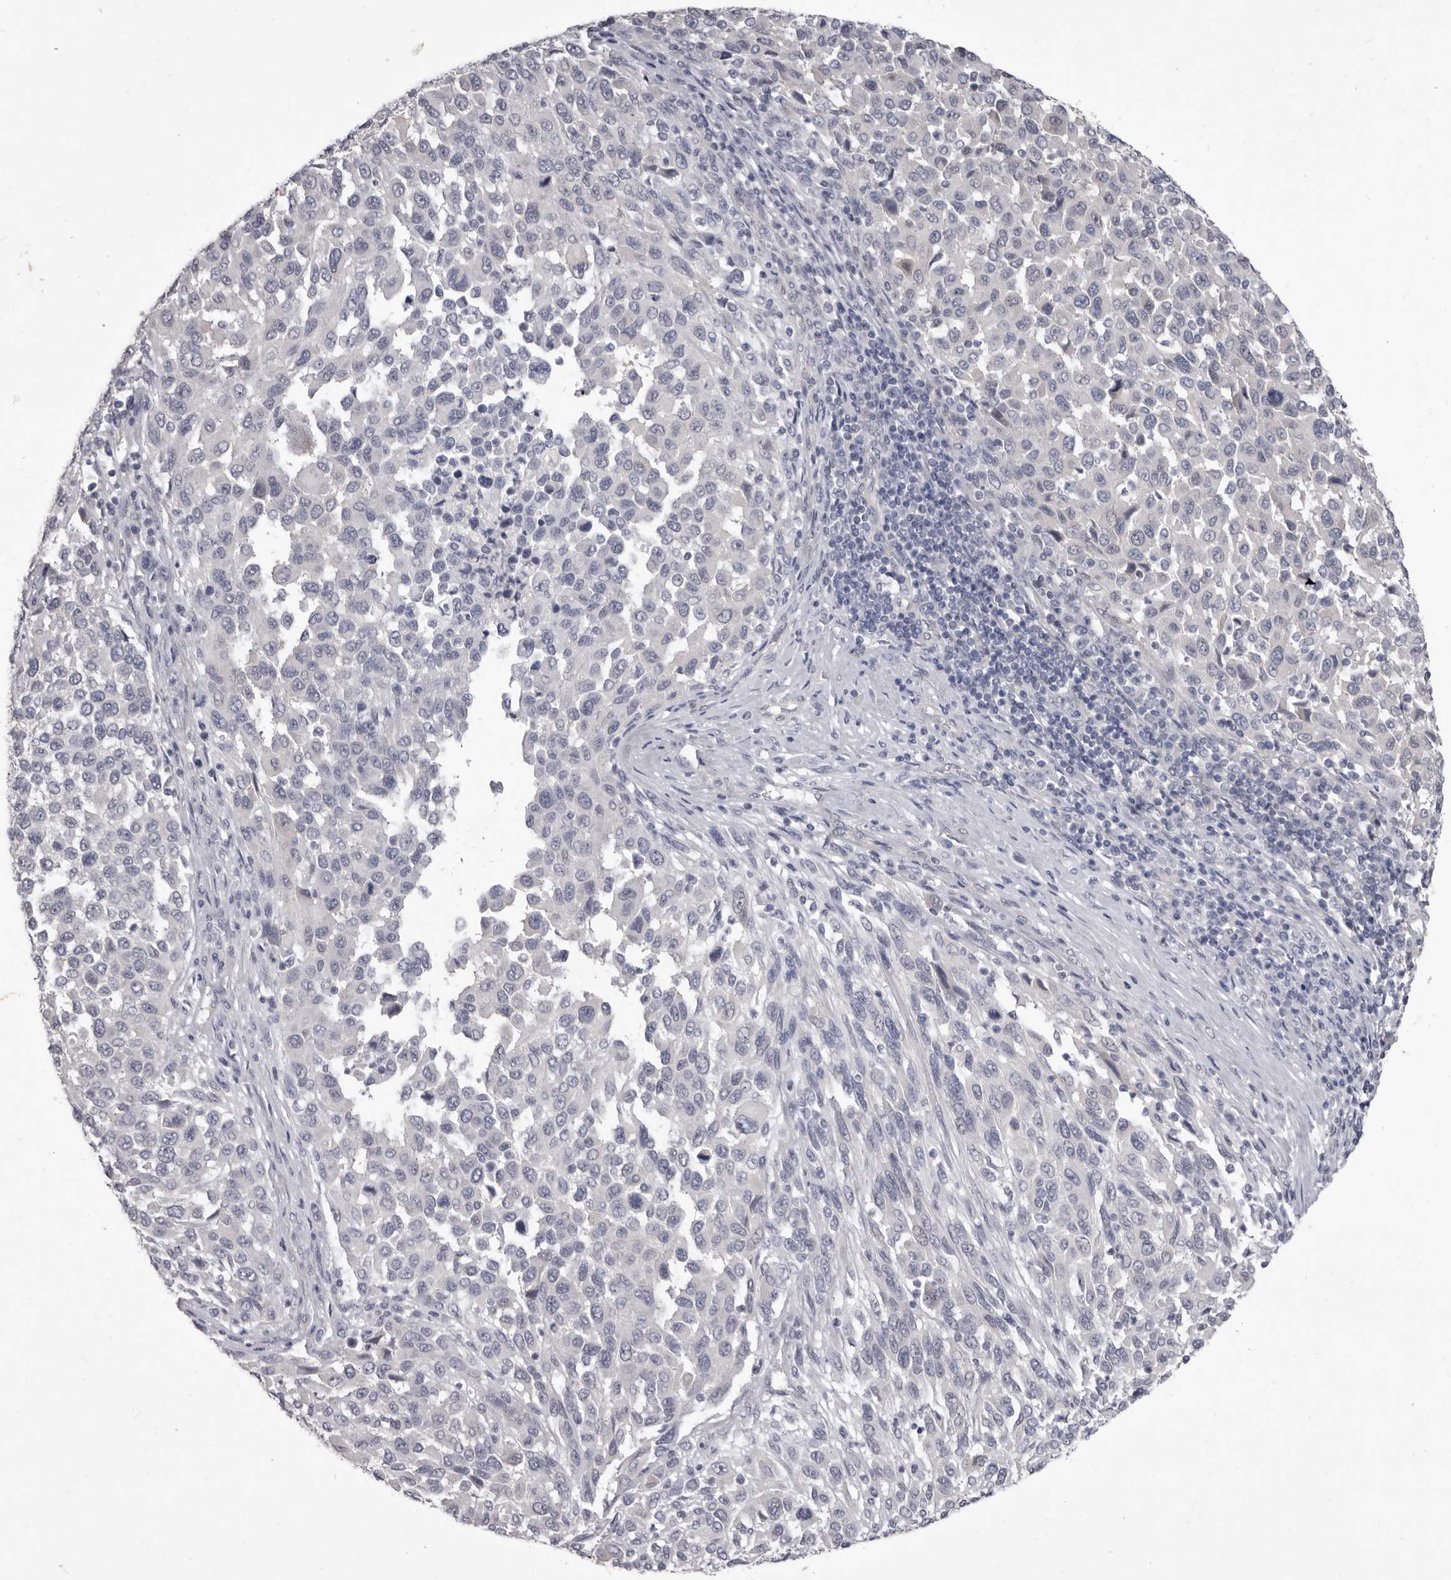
{"staining": {"intensity": "negative", "quantity": "none", "location": "none"}, "tissue": "melanoma", "cell_type": "Tumor cells", "image_type": "cancer", "snomed": [{"axis": "morphology", "description": "Malignant melanoma, Metastatic site"}, {"axis": "topography", "description": "Lymph node"}], "caption": "The histopathology image shows no staining of tumor cells in malignant melanoma (metastatic site).", "gene": "GSK3B", "patient": {"sex": "male", "age": 61}}